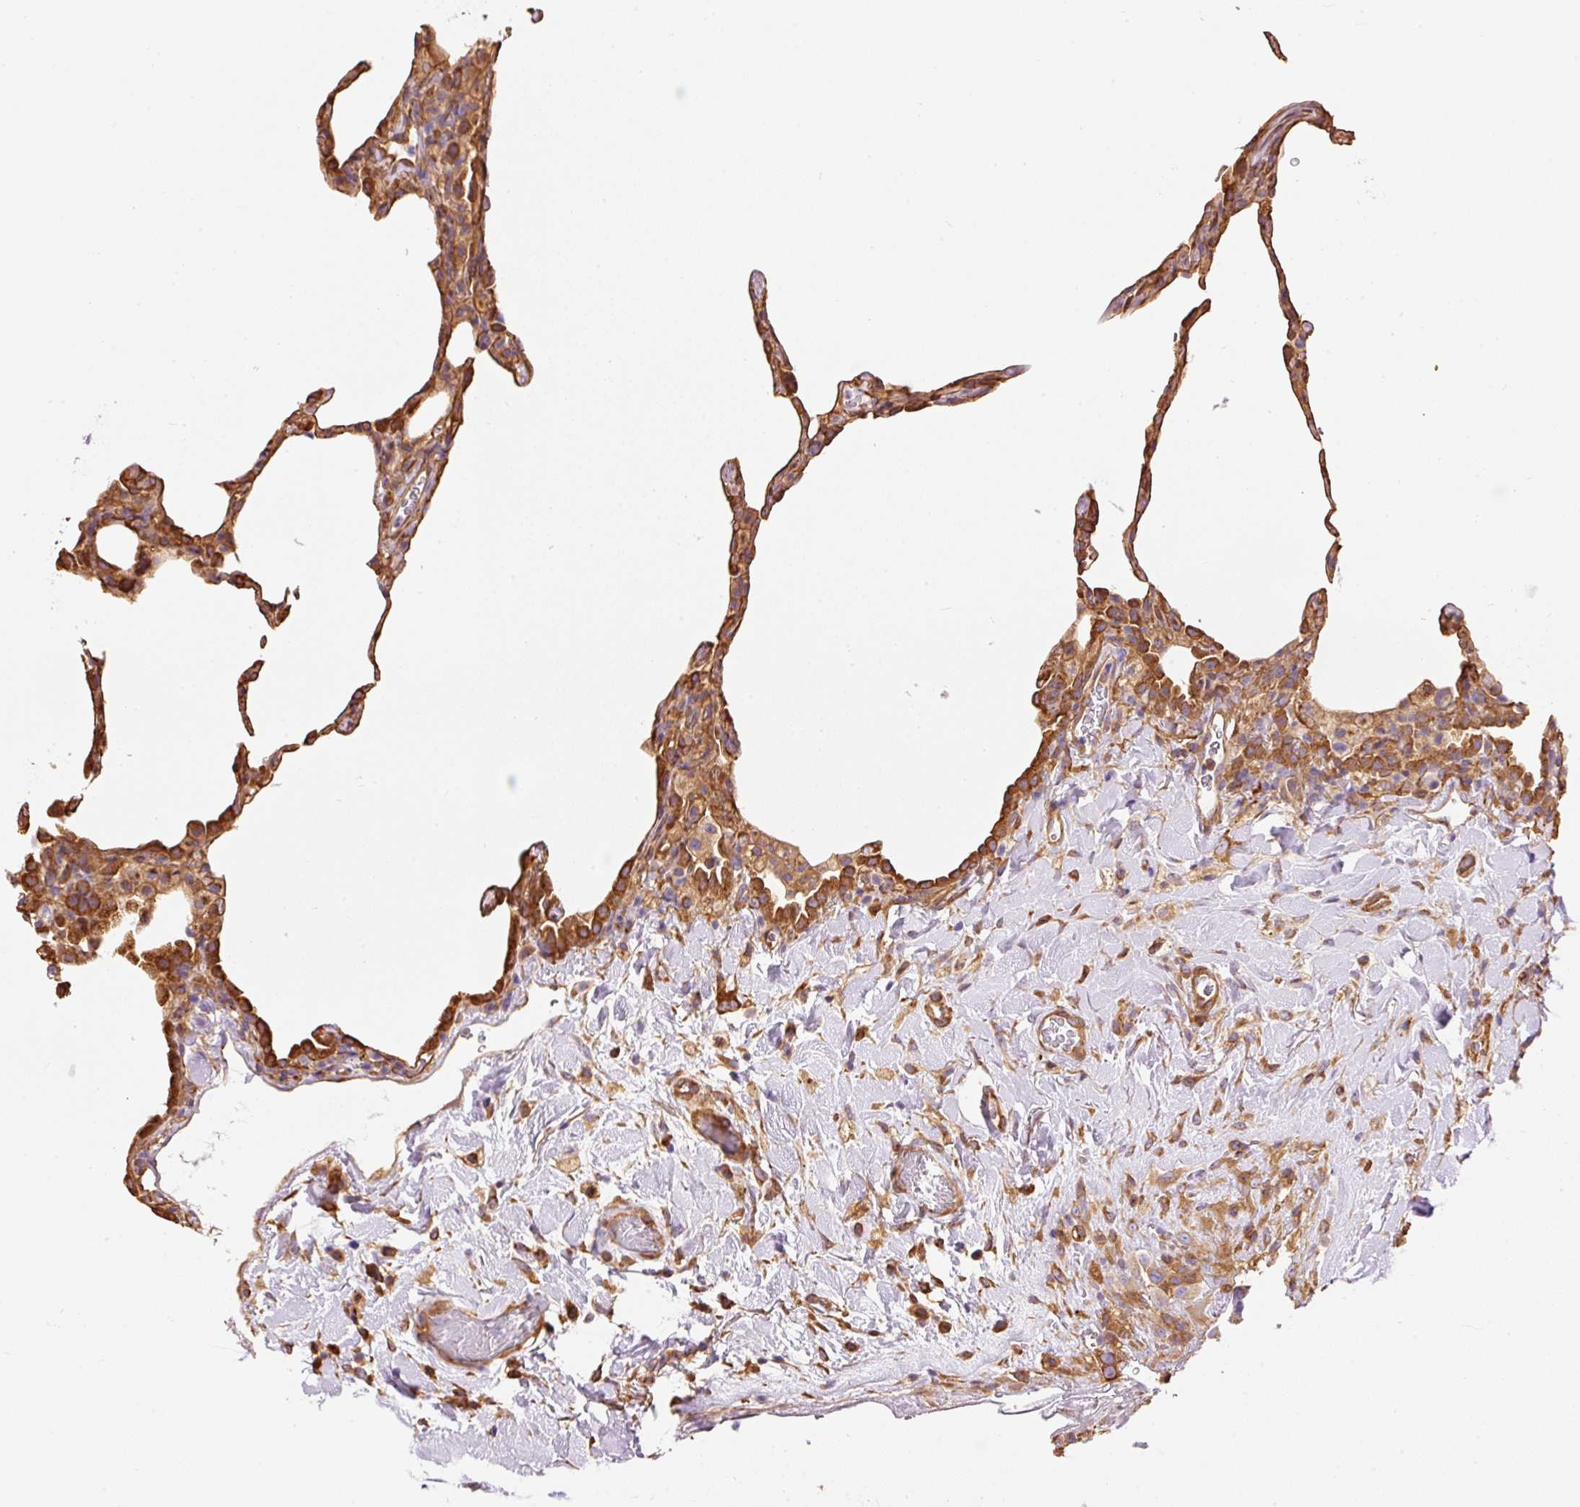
{"staining": {"intensity": "moderate", "quantity": "25%-75%", "location": "cytoplasmic/membranous"}, "tissue": "lung", "cell_type": "Alveolar cells", "image_type": "normal", "snomed": [{"axis": "morphology", "description": "Normal tissue, NOS"}, {"axis": "topography", "description": "Lung"}], "caption": "Protein staining reveals moderate cytoplasmic/membranous staining in about 25%-75% of alveolar cells in normal lung.", "gene": "ENSG00000249624", "patient": {"sex": "female", "age": 57}}